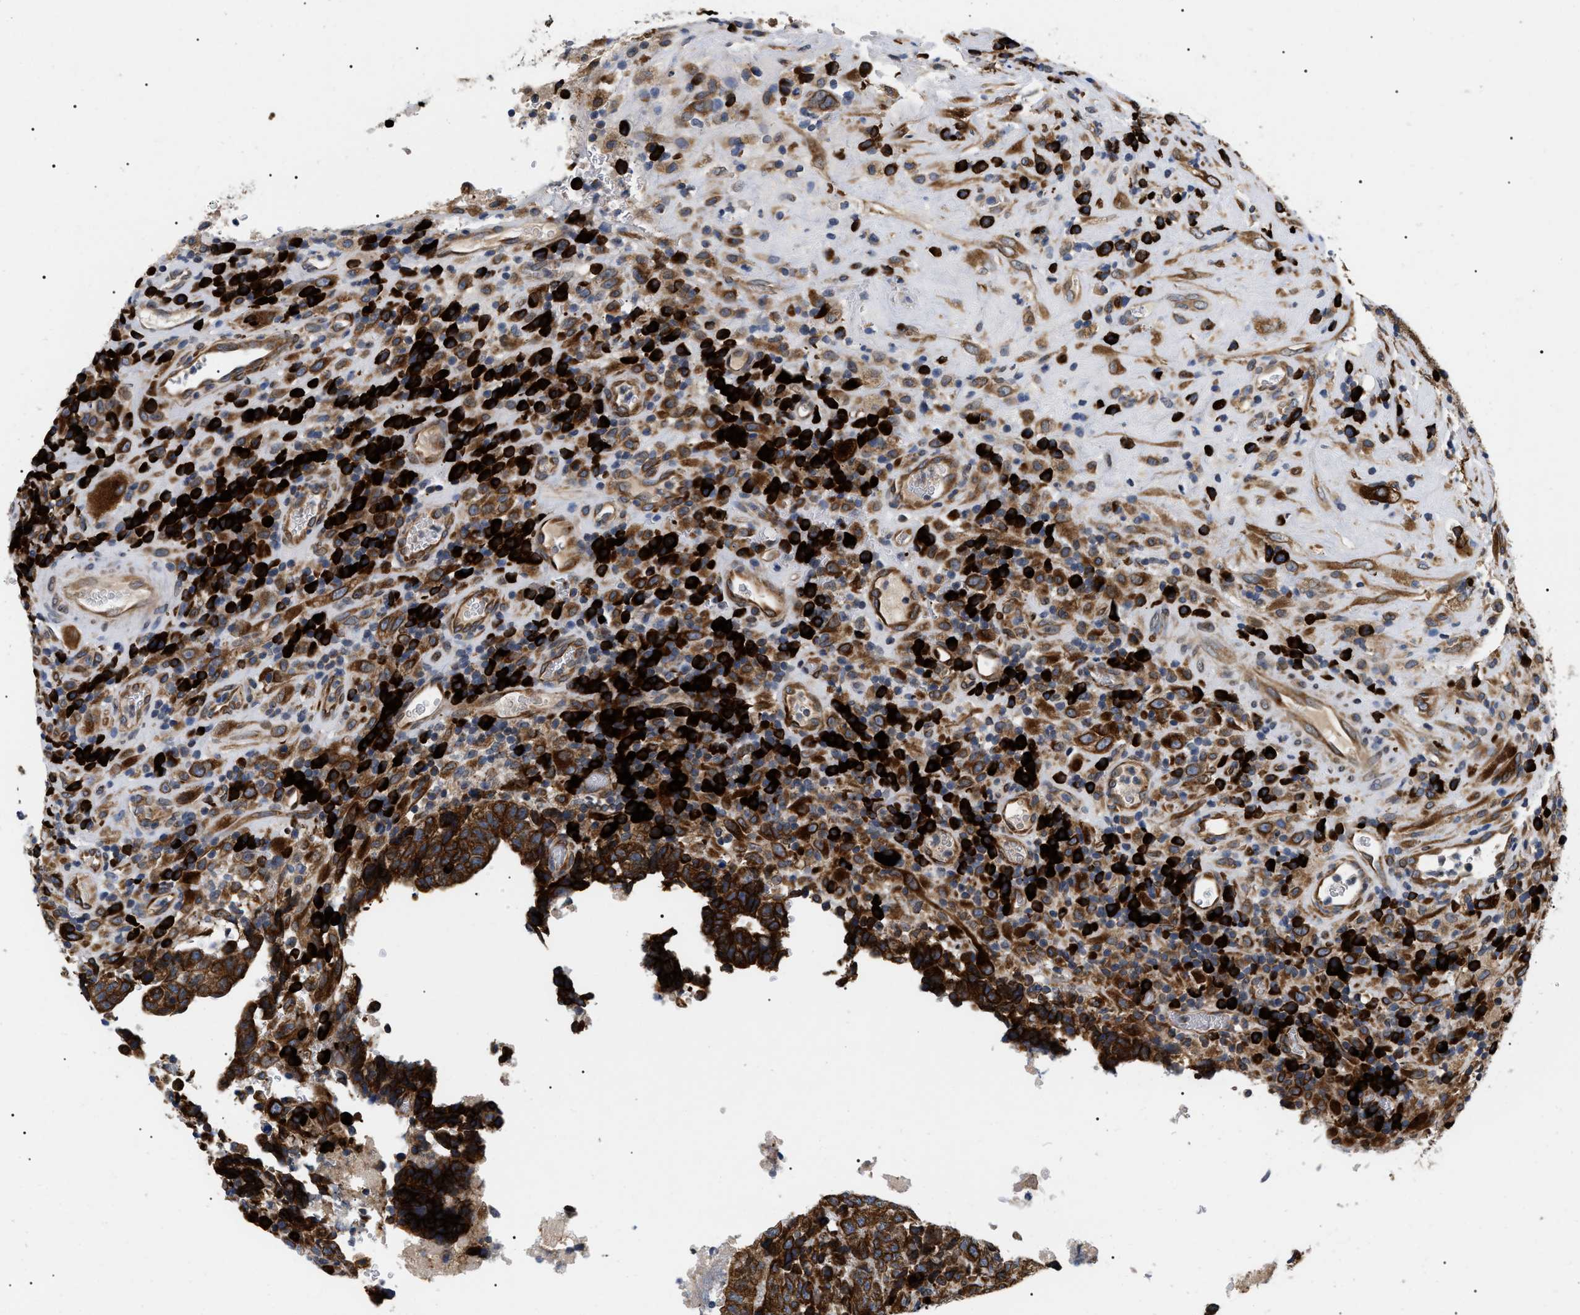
{"staining": {"intensity": "strong", "quantity": ">75%", "location": "cytoplasmic/membranous"}, "tissue": "testis cancer", "cell_type": "Tumor cells", "image_type": "cancer", "snomed": [{"axis": "morphology", "description": "Necrosis, NOS"}, {"axis": "morphology", "description": "Carcinoma, Embryonal, NOS"}, {"axis": "topography", "description": "Testis"}], "caption": "Protein analysis of testis embryonal carcinoma tissue shows strong cytoplasmic/membranous expression in approximately >75% of tumor cells. (DAB IHC with brightfield microscopy, high magnification).", "gene": "DERL1", "patient": {"sex": "male", "age": 19}}